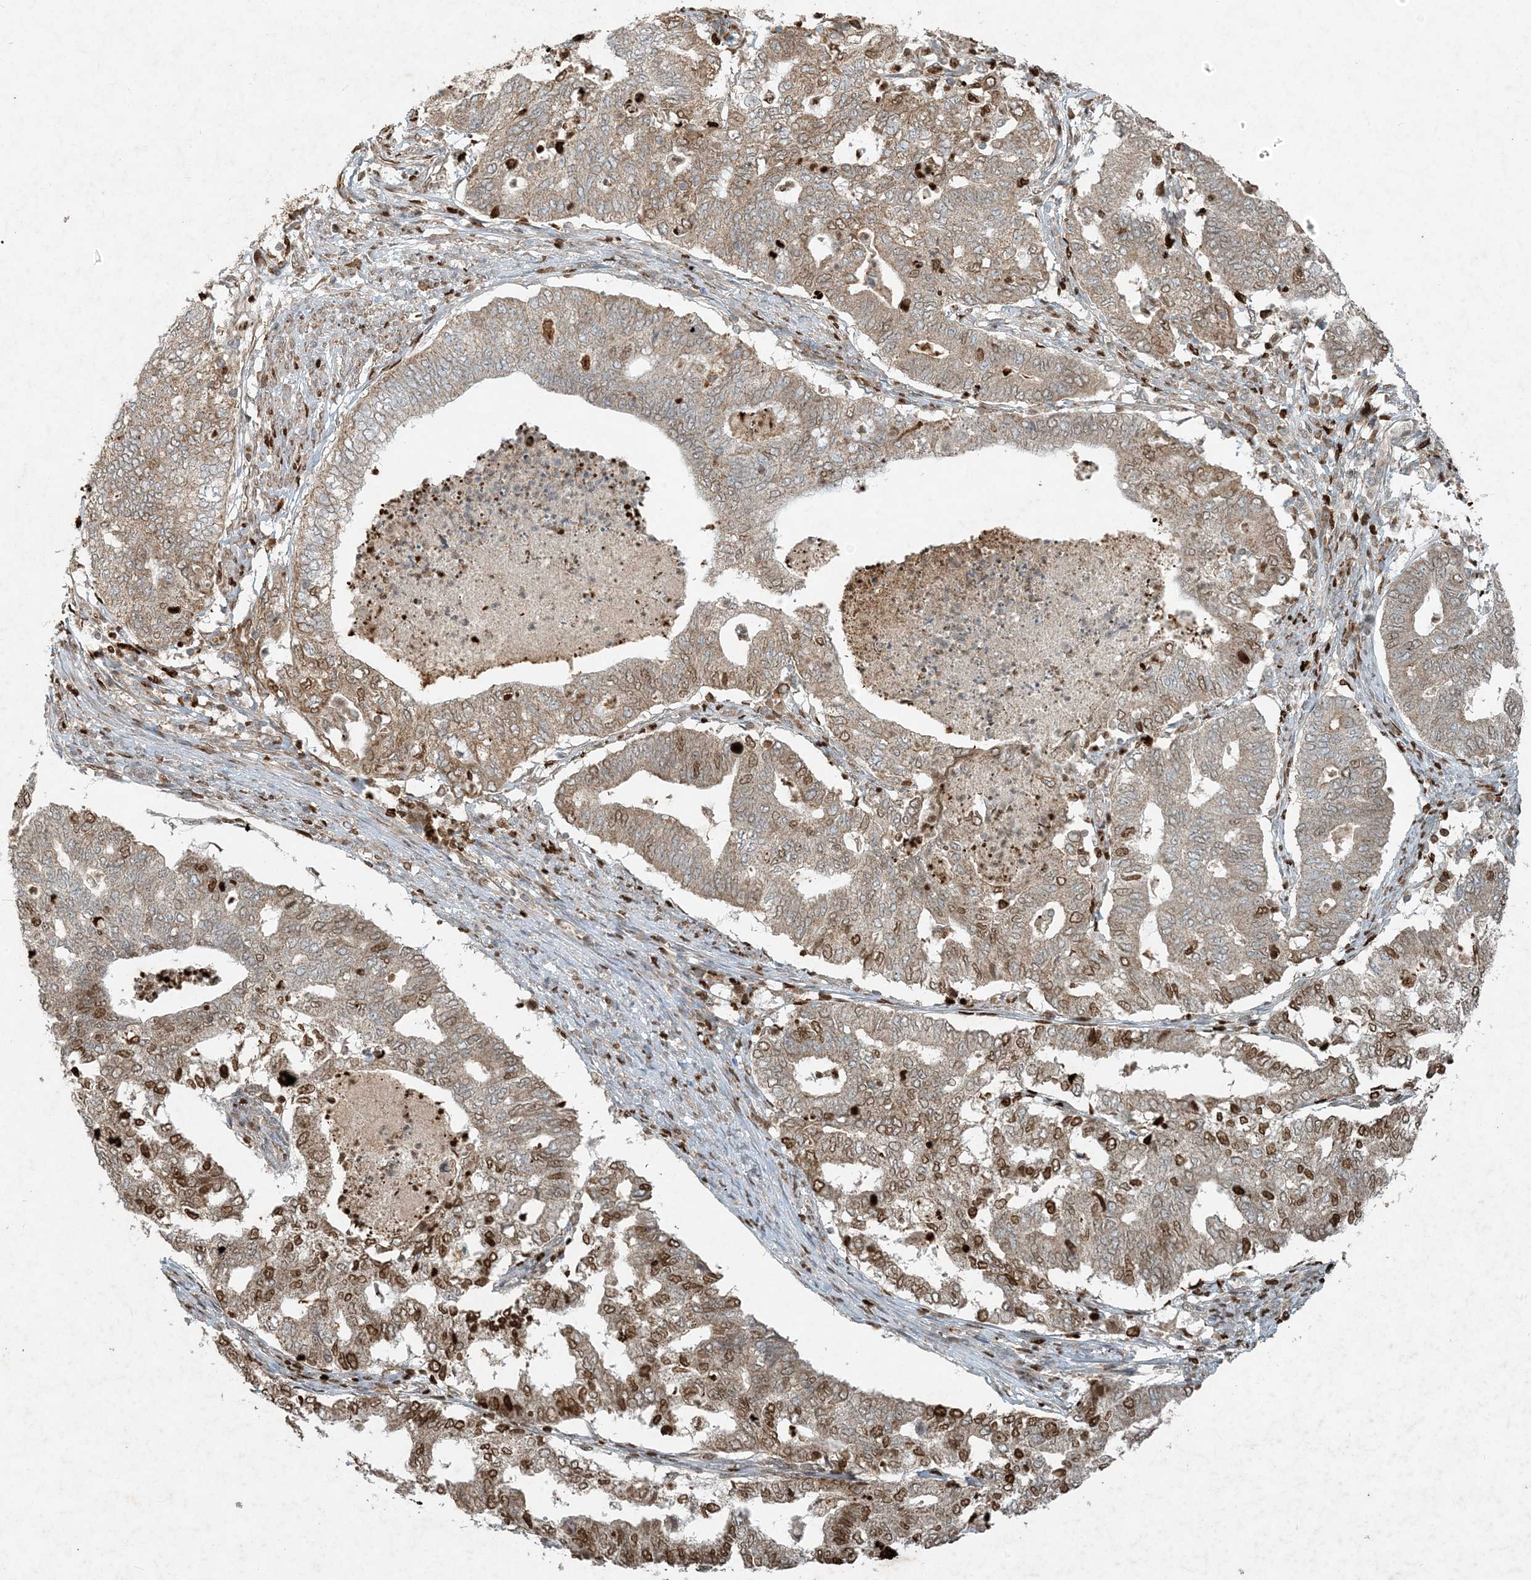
{"staining": {"intensity": "moderate", "quantity": ">75%", "location": "cytoplasmic/membranous,nuclear"}, "tissue": "endometrial cancer", "cell_type": "Tumor cells", "image_type": "cancer", "snomed": [{"axis": "morphology", "description": "Adenocarcinoma, NOS"}, {"axis": "topography", "description": "Endometrium"}], "caption": "A high-resolution histopathology image shows IHC staining of endometrial cancer (adenocarcinoma), which exhibits moderate cytoplasmic/membranous and nuclear positivity in approximately >75% of tumor cells. The protein is shown in brown color, while the nuclei are stained blue.", "gene": "MCOLN1", "patient": {"sex": "female", "age": 79}}